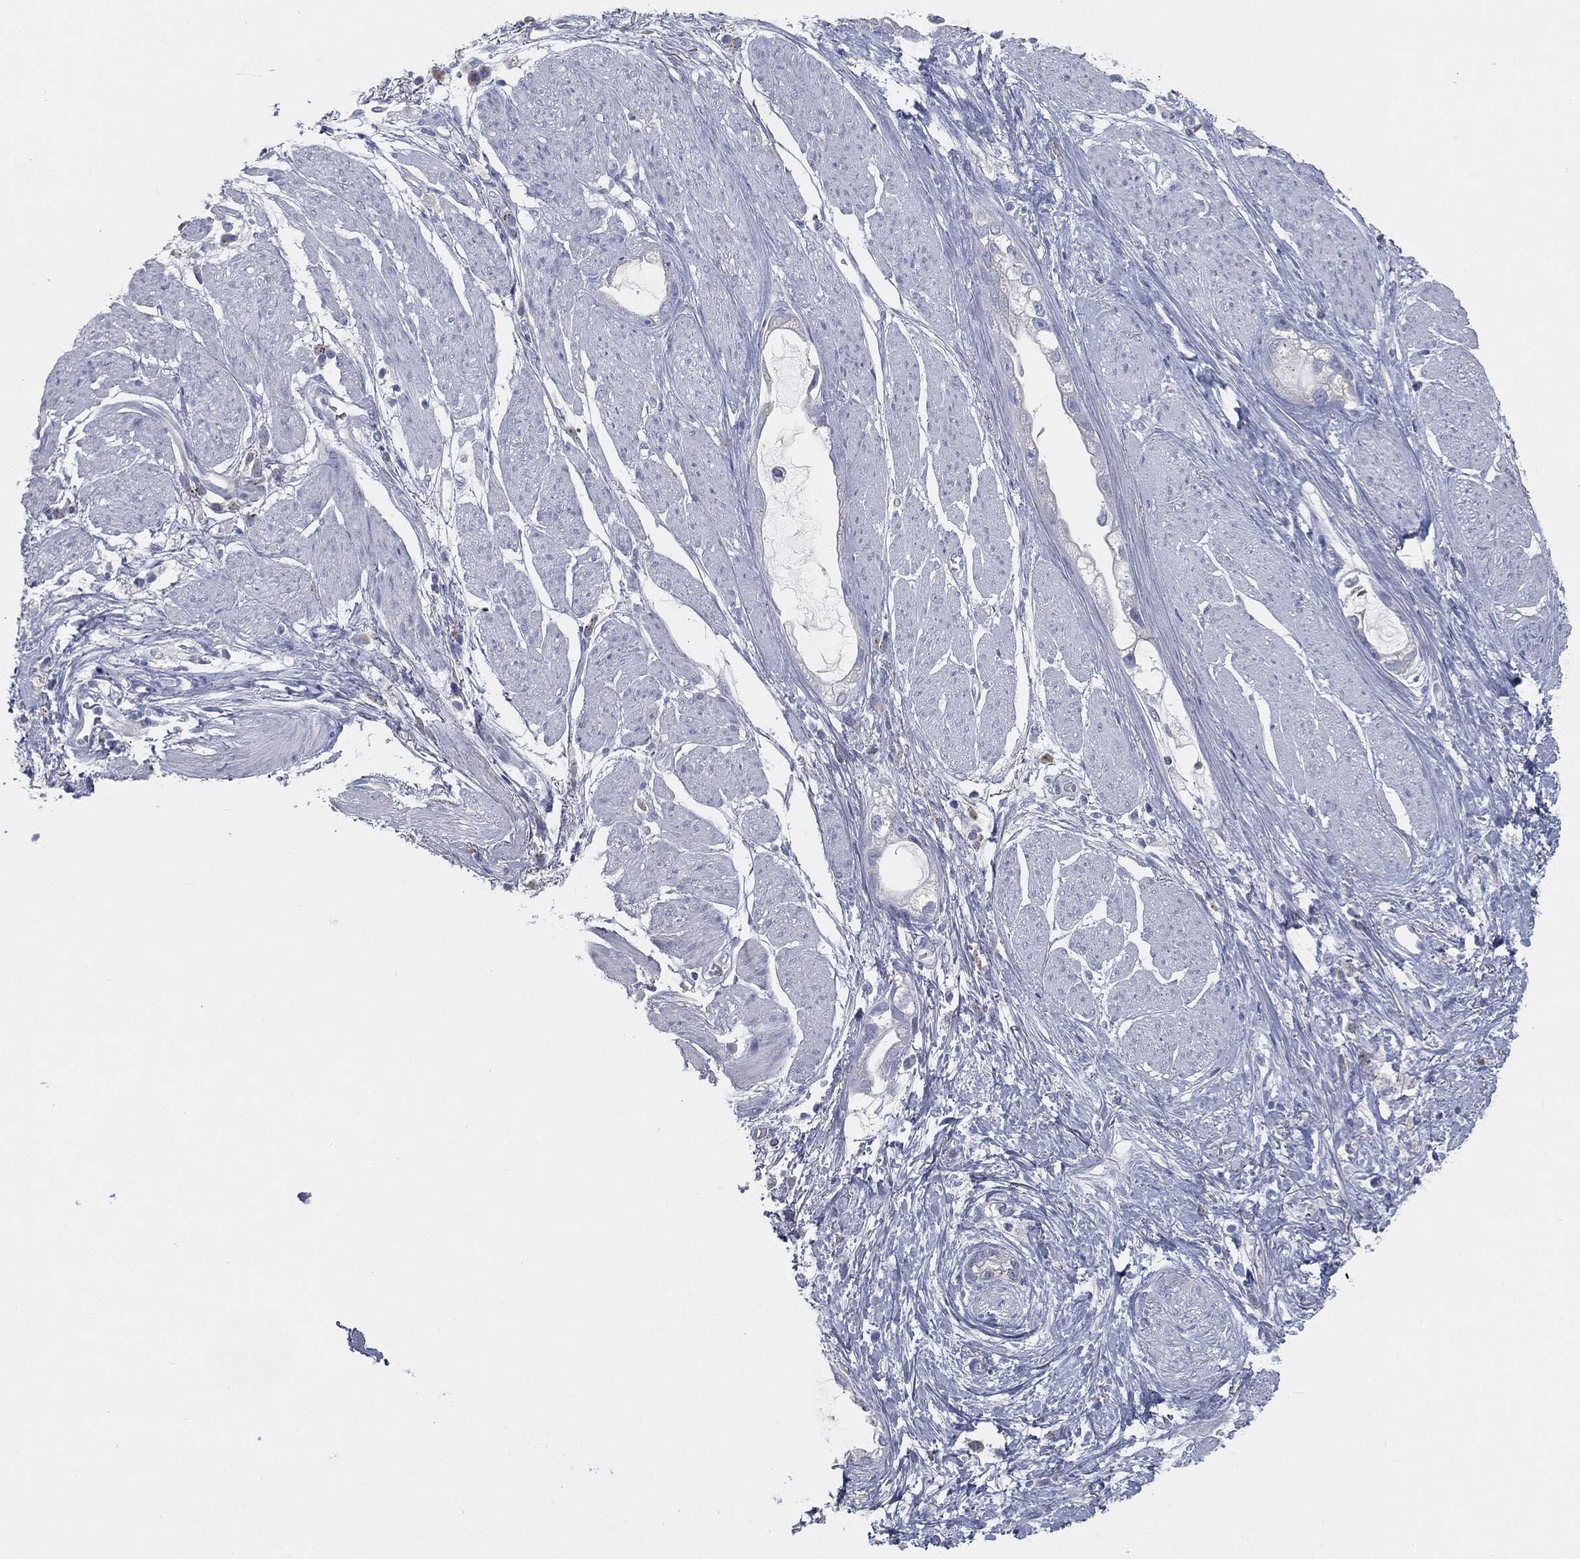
{"staining": {"intensity": "negative", "quantity": "none", "location": "none"}, "tissue": "stomach cancer", "cell_type": "Tumor cells", "image_type": "cancer", "snomed": [{"axis": "morphology", "description": "Adenocarcinoma, NOS"}, {"axis": "topography", "description": "Stomach"}], "caption": "The IHC image has no significant positivity in tumor cells of stomach cancer tissue.", "gene": "CAV3", "patient": {"sex": "male", "age": 55}}